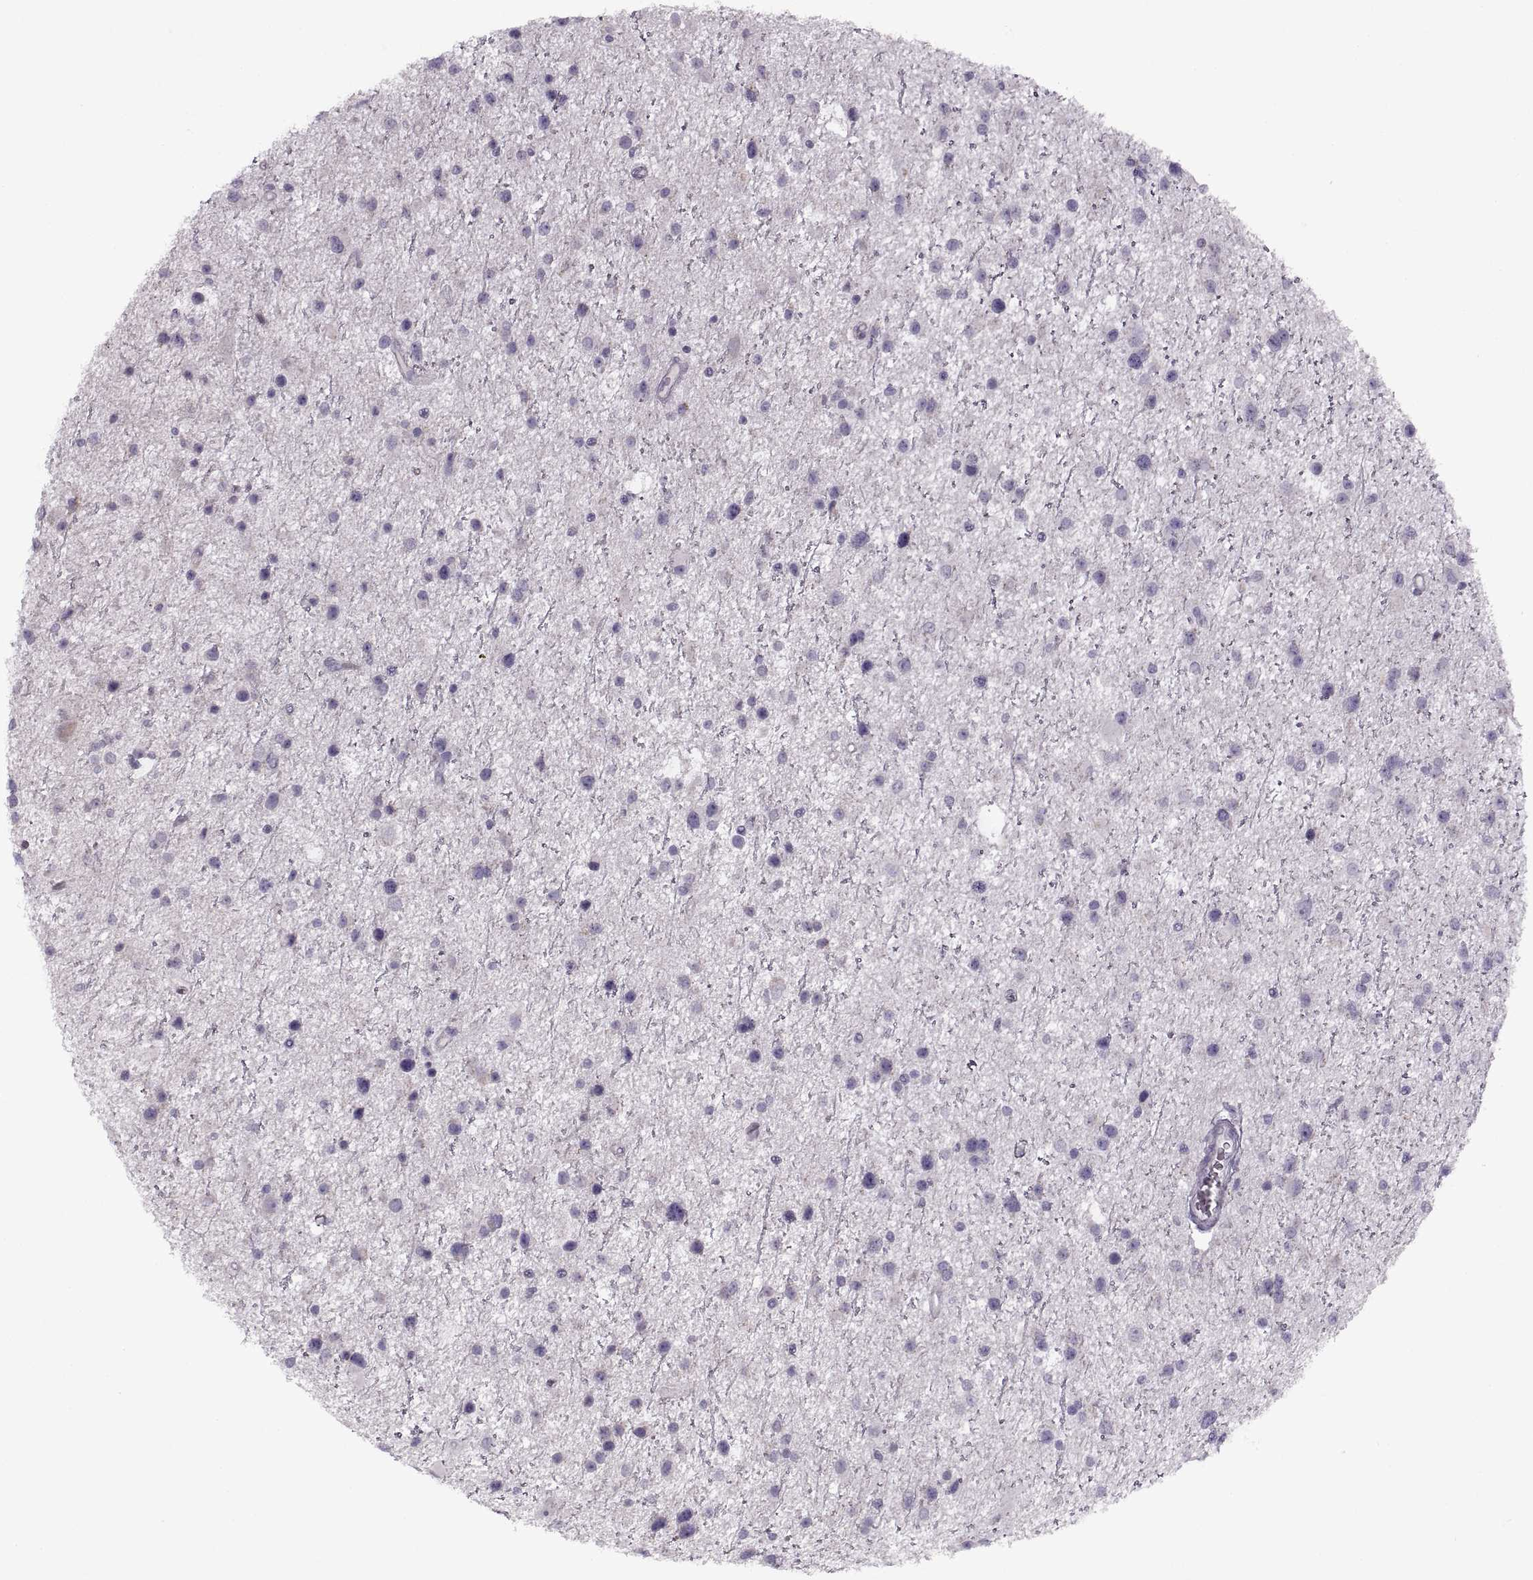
{"staining": {"intensity": "negative", "quantity": "none", "location": "none"}, "tissue": "glioma", "cell_type": "Tumor cells", "image_type": "cancer", "snomed": [{"axis": "morphology", "description": "Glioma, malignant, Low grade"}, {"axis": "topography", "description": "Brain"}], "caption": "A micrograph of glioma stained for a protein shows no brown staining in tumor cells.", "gene": "PIERCE1", "patient": {"sex": "female", "age": 32}}